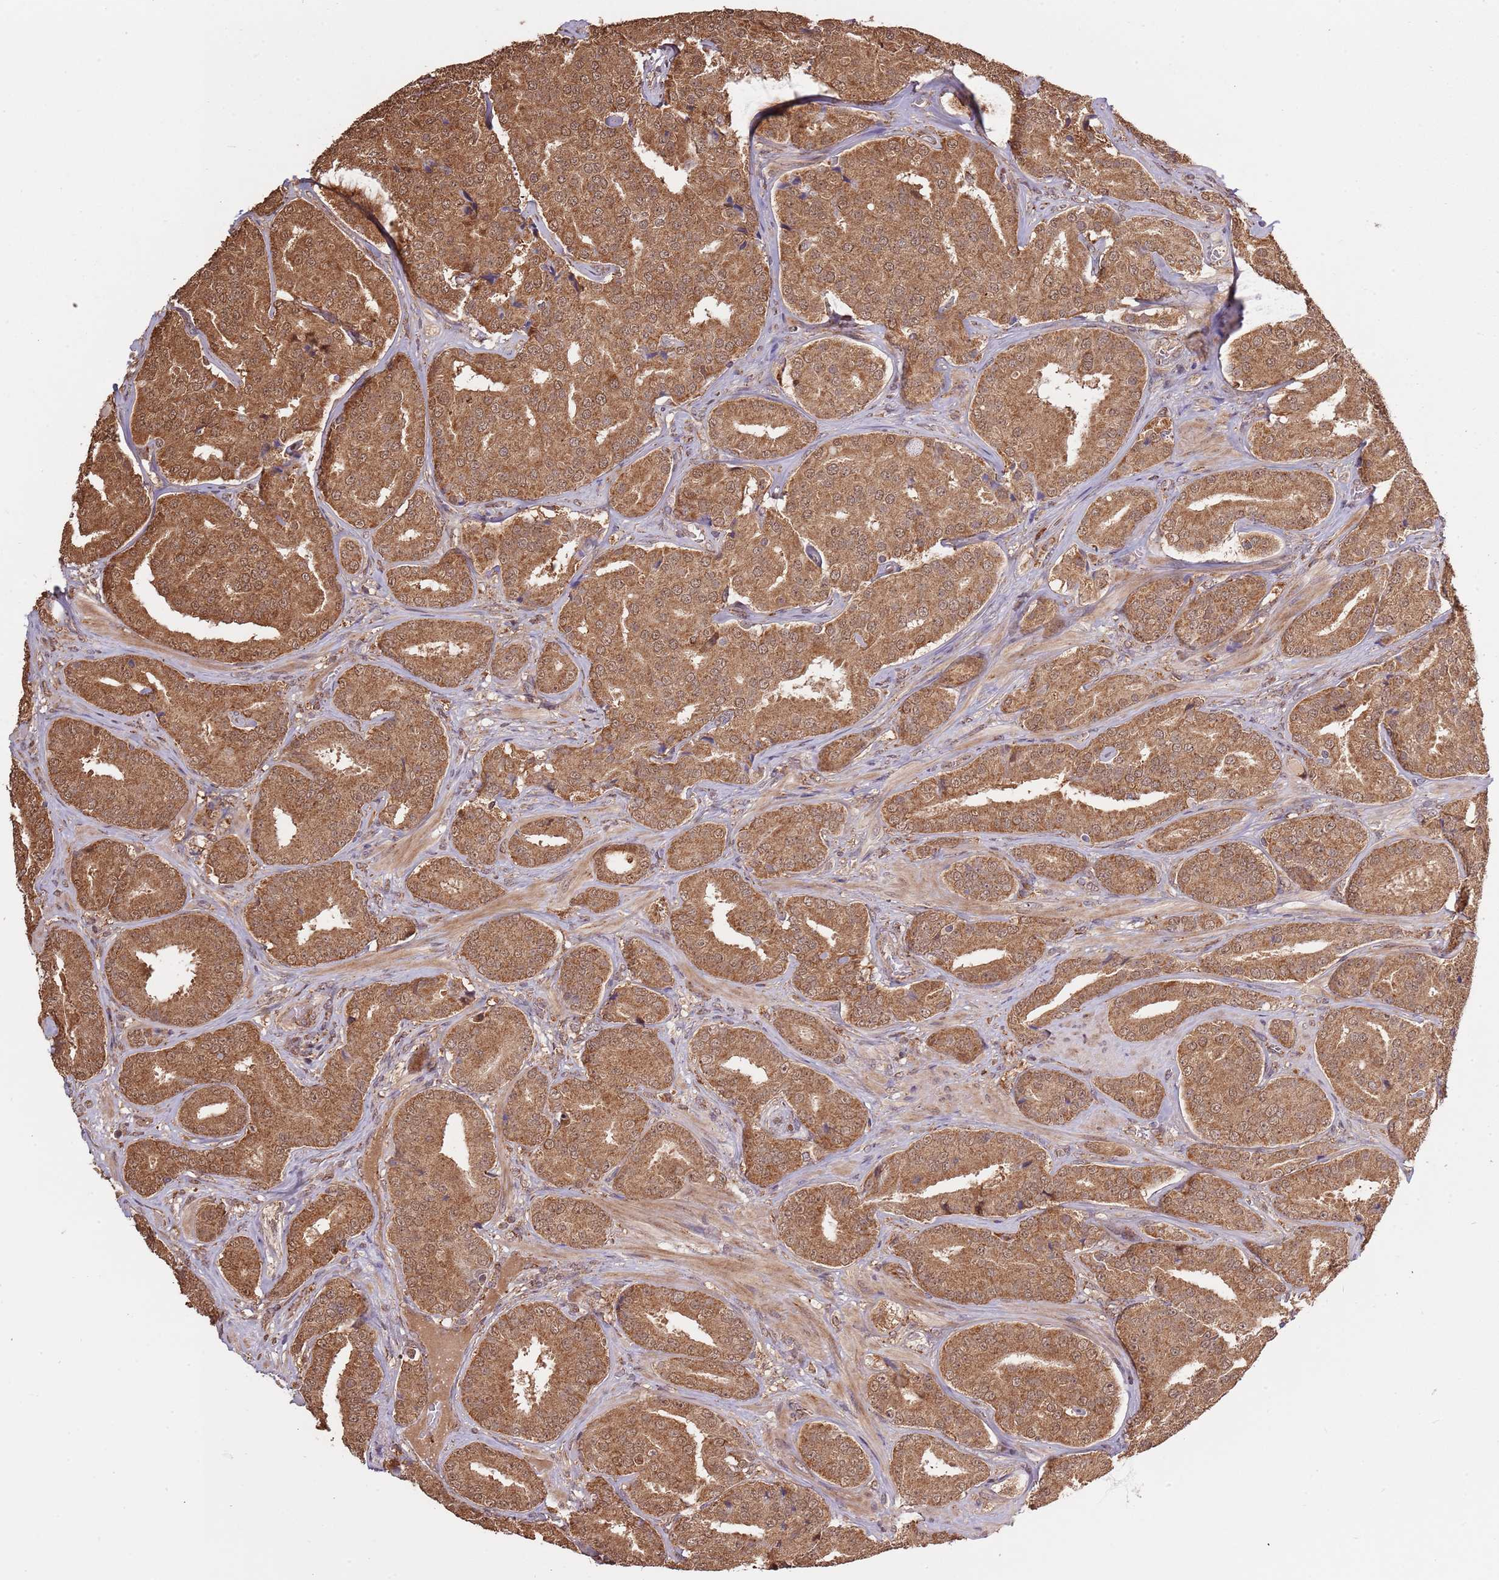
{"staining": {"intensity": "moderate", "quantity": ">75%", "location": "cytoplasmic/membranous,nuclear"}, "tissue": "prostate cancer", "cell_type": "Tumor cells", "image_type": "cancer", "snomed": [{"axis": "morphology", "description": "Adenocarcinoma, High grade"}, {"axis": "topography", "description": "Prostate"}], "caption": "High-magnification brightfield microscopy of prostate adenocarcinoma (high-grade) stained with DAB (brown) and counterstained with hematoxylin (blue). tumor cells exhibit moderate cytoplasmic/membranous and nuclear positivity is identified in about>75% of cells.", "gene": "IL17RD", "patient": {"sex": "male", "age": 63}}